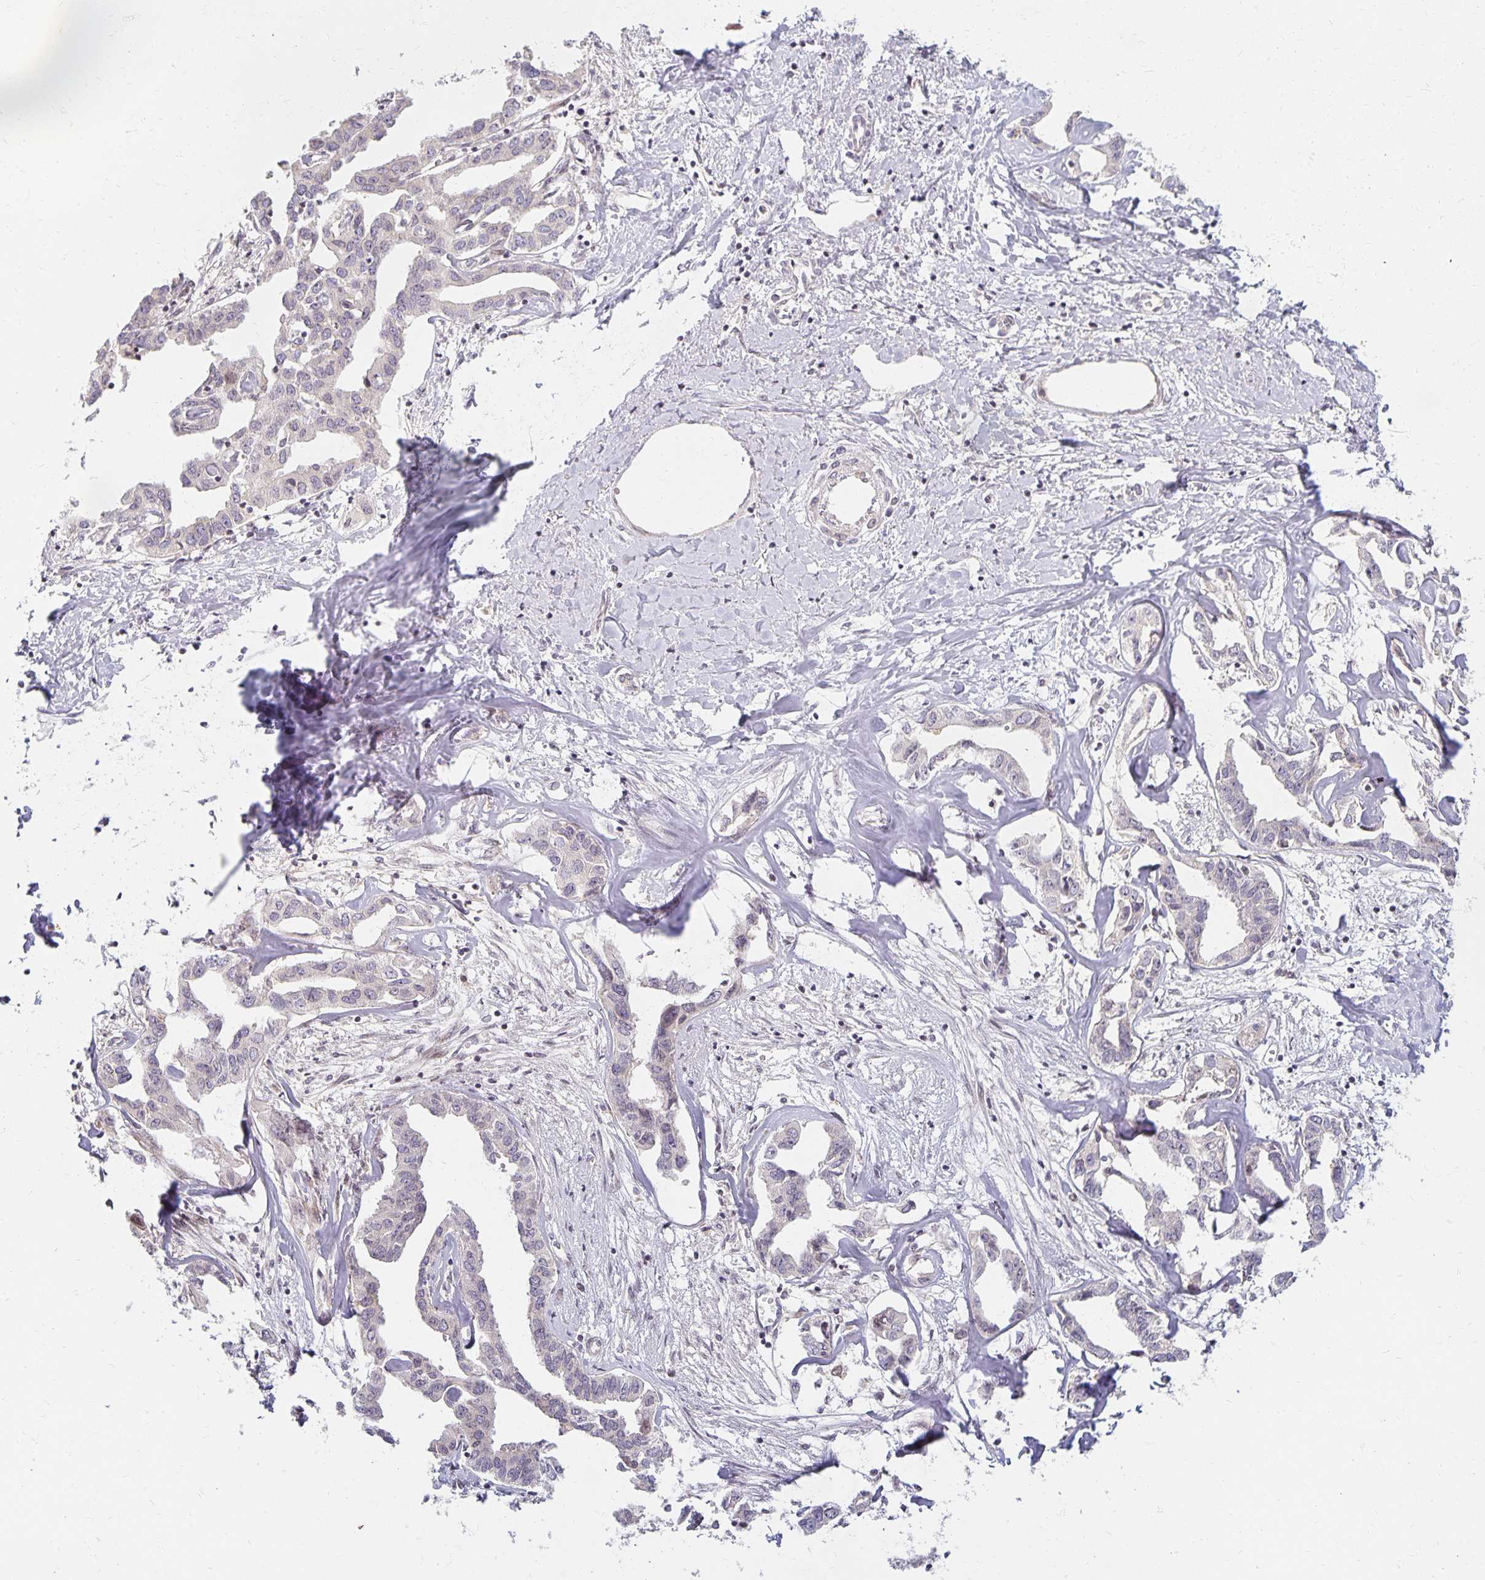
{"staining": {"intensity": "negative", "quantity": "none", "location": "none"}, "tissue": "liver cancer", "cell_type": "Tumor cells", "image_type": "cancer", "snomed": [{"axis": "morphology", "description": "Cholangiocarcinoma"}, {"axis": "topography", "description": "Liver"}], "caption": "The image displays no significant positivity in tumor cells of liver cholangiocarcinoma. (Immunohistochemistry, brightfield microscopy, high magnification).", "gene": "EHF", "patient": {"sex": "male", "age": 59}}